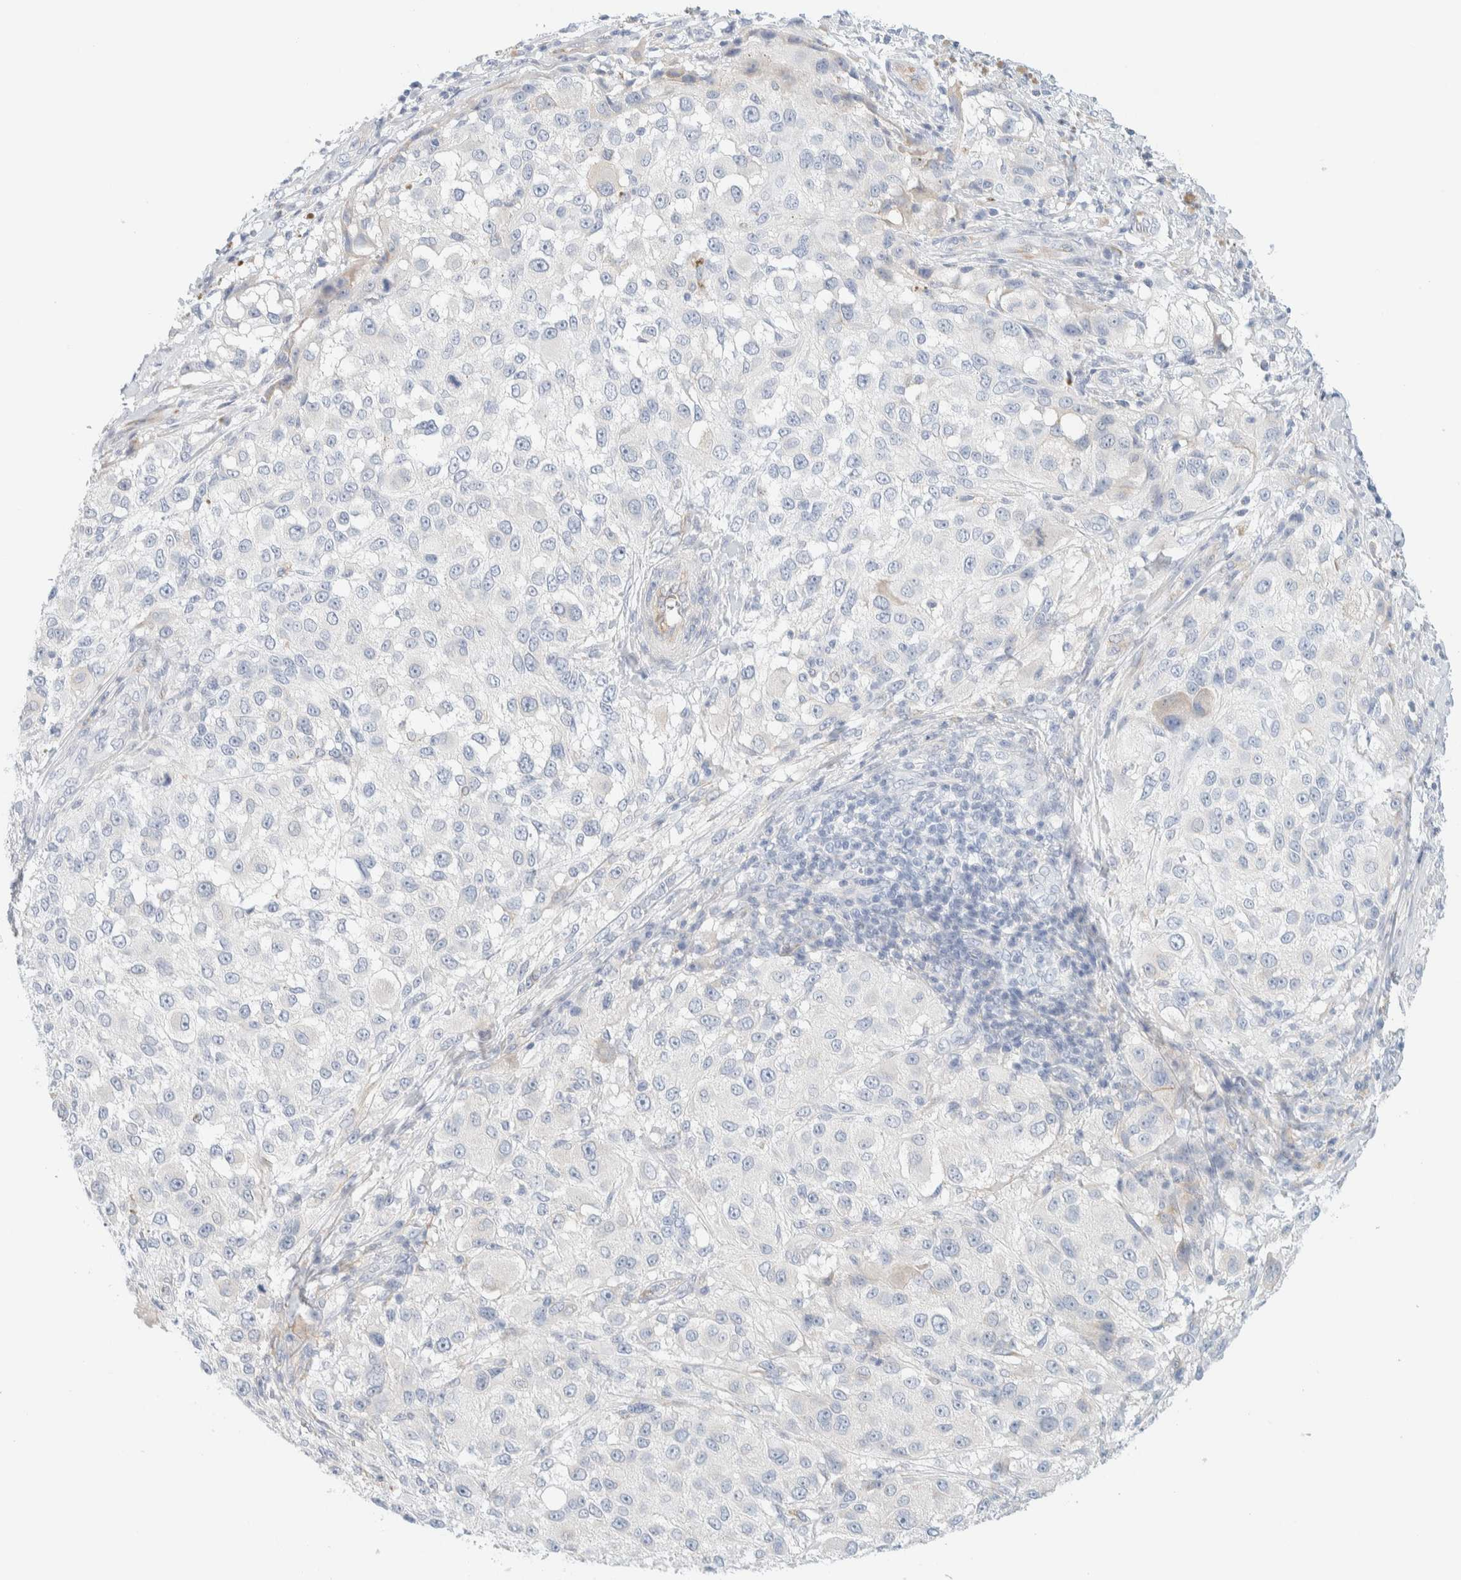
{"staining": {"intensity": "negative", "quantity": "none", "location": "none"}, "tissue": "melanoma", "cell_type": "Tumor cells", "image_type": "cancer", "snomed": [{"axis": "morphology", "description": "Necrosis, NOS"}, {"axis": "morphology", "description": "Malignant melanoma, NOS"}, {"axis": "topography", "description": "Skin"}], "caption": "Immunohistochemical staining of human malignant melanoma exhibits no significant expression in tumor cells.", "gene": "ATCAY", "patient": {"sex": "female", "age": 87}}